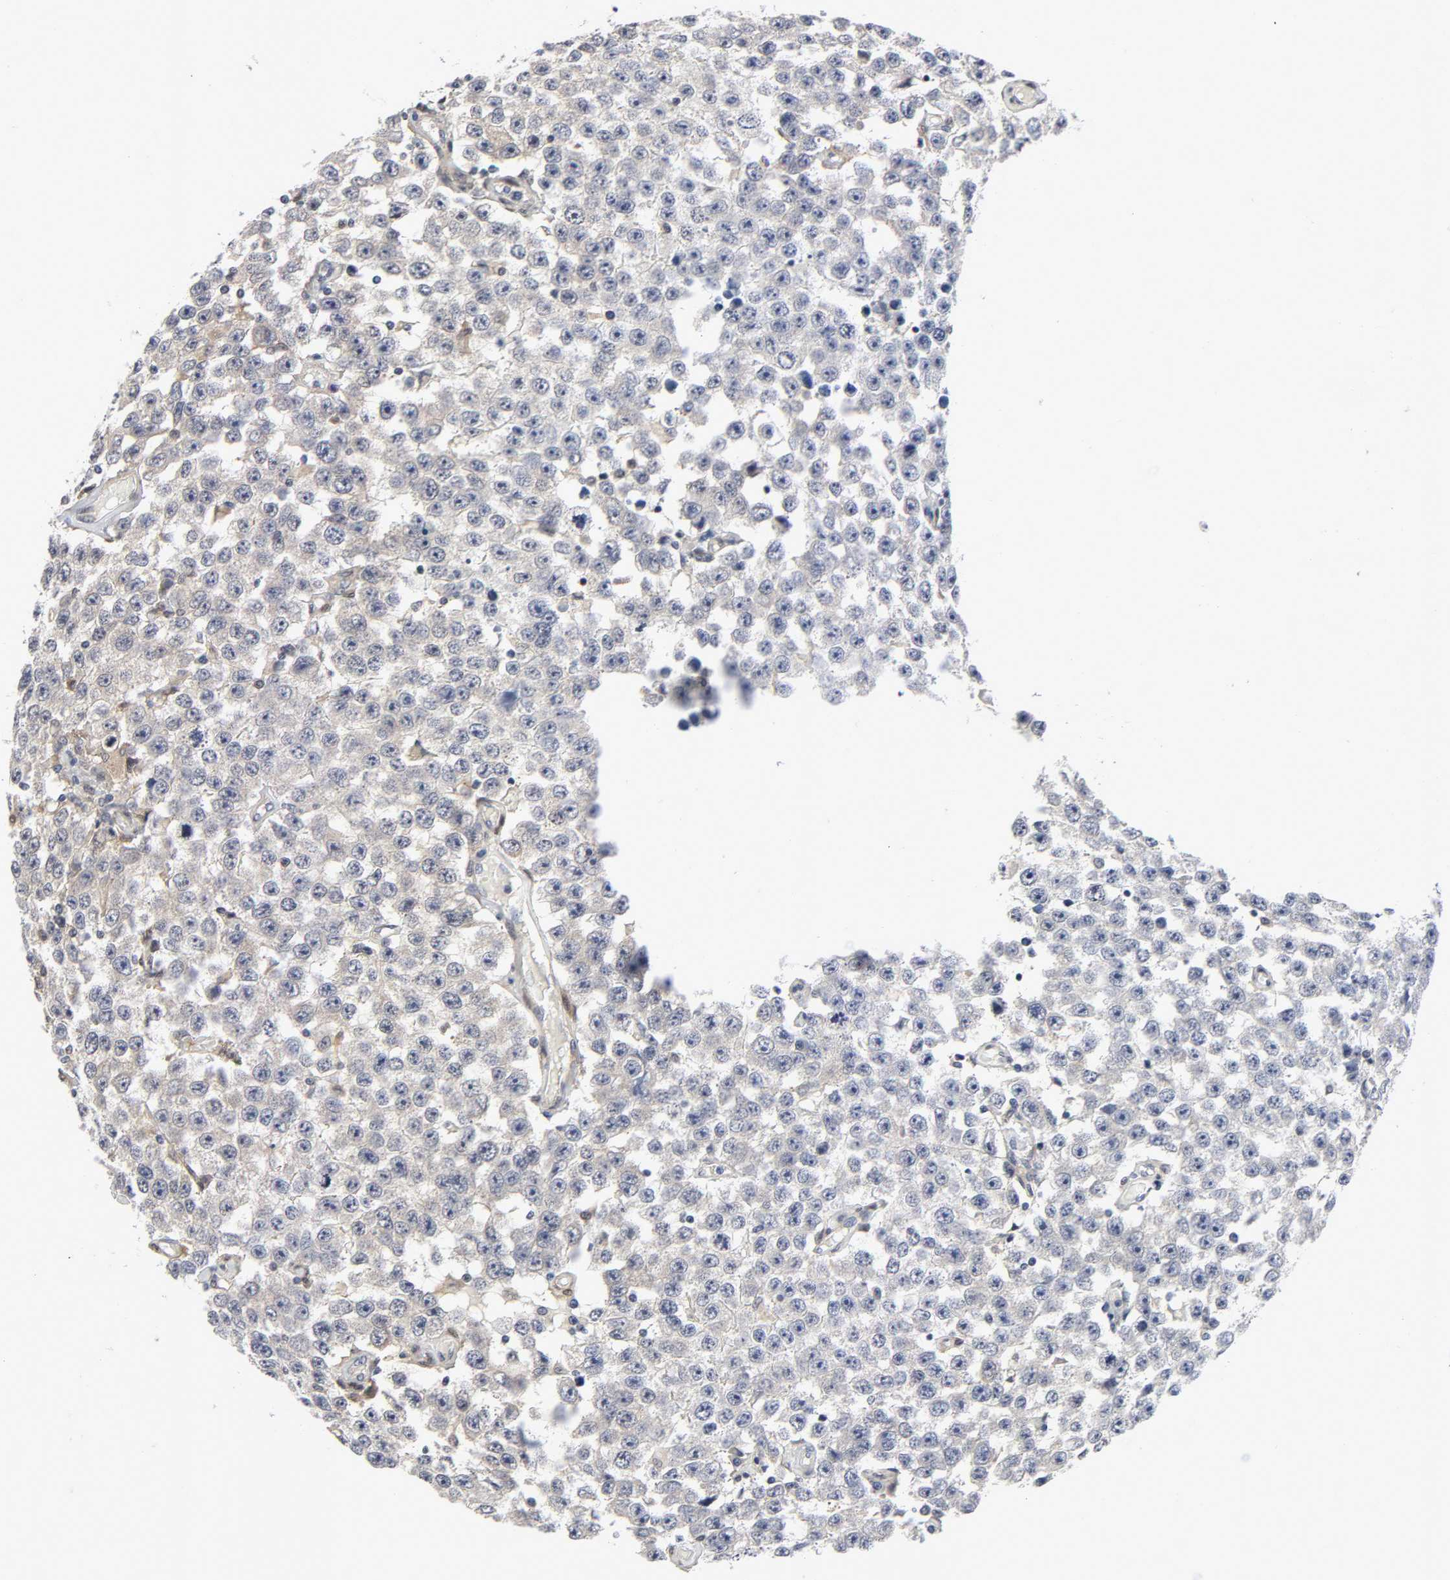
{"staining": {"intensity": "negative", "quantity": "none", "location": "none"}, "tissue": "testis cancer", "cell_type": "Tumor cells", "image_type": "cancer", "snomed": [{"axis": "morphology", "description": "Seminoma, NOS"}, {"axis": "topography", "description": "Testis"}], "caption": "DAB (3,3'-diaminobenzidine) immunohistochemical staining of seminoma (testis) demonstrates no significant expression in tumor cells. (DAB immunohistochemistry (IHC) with hematoxylin counter stain).", "gene": "PTEN", "patient": {"sex": "male", "age": 52}}